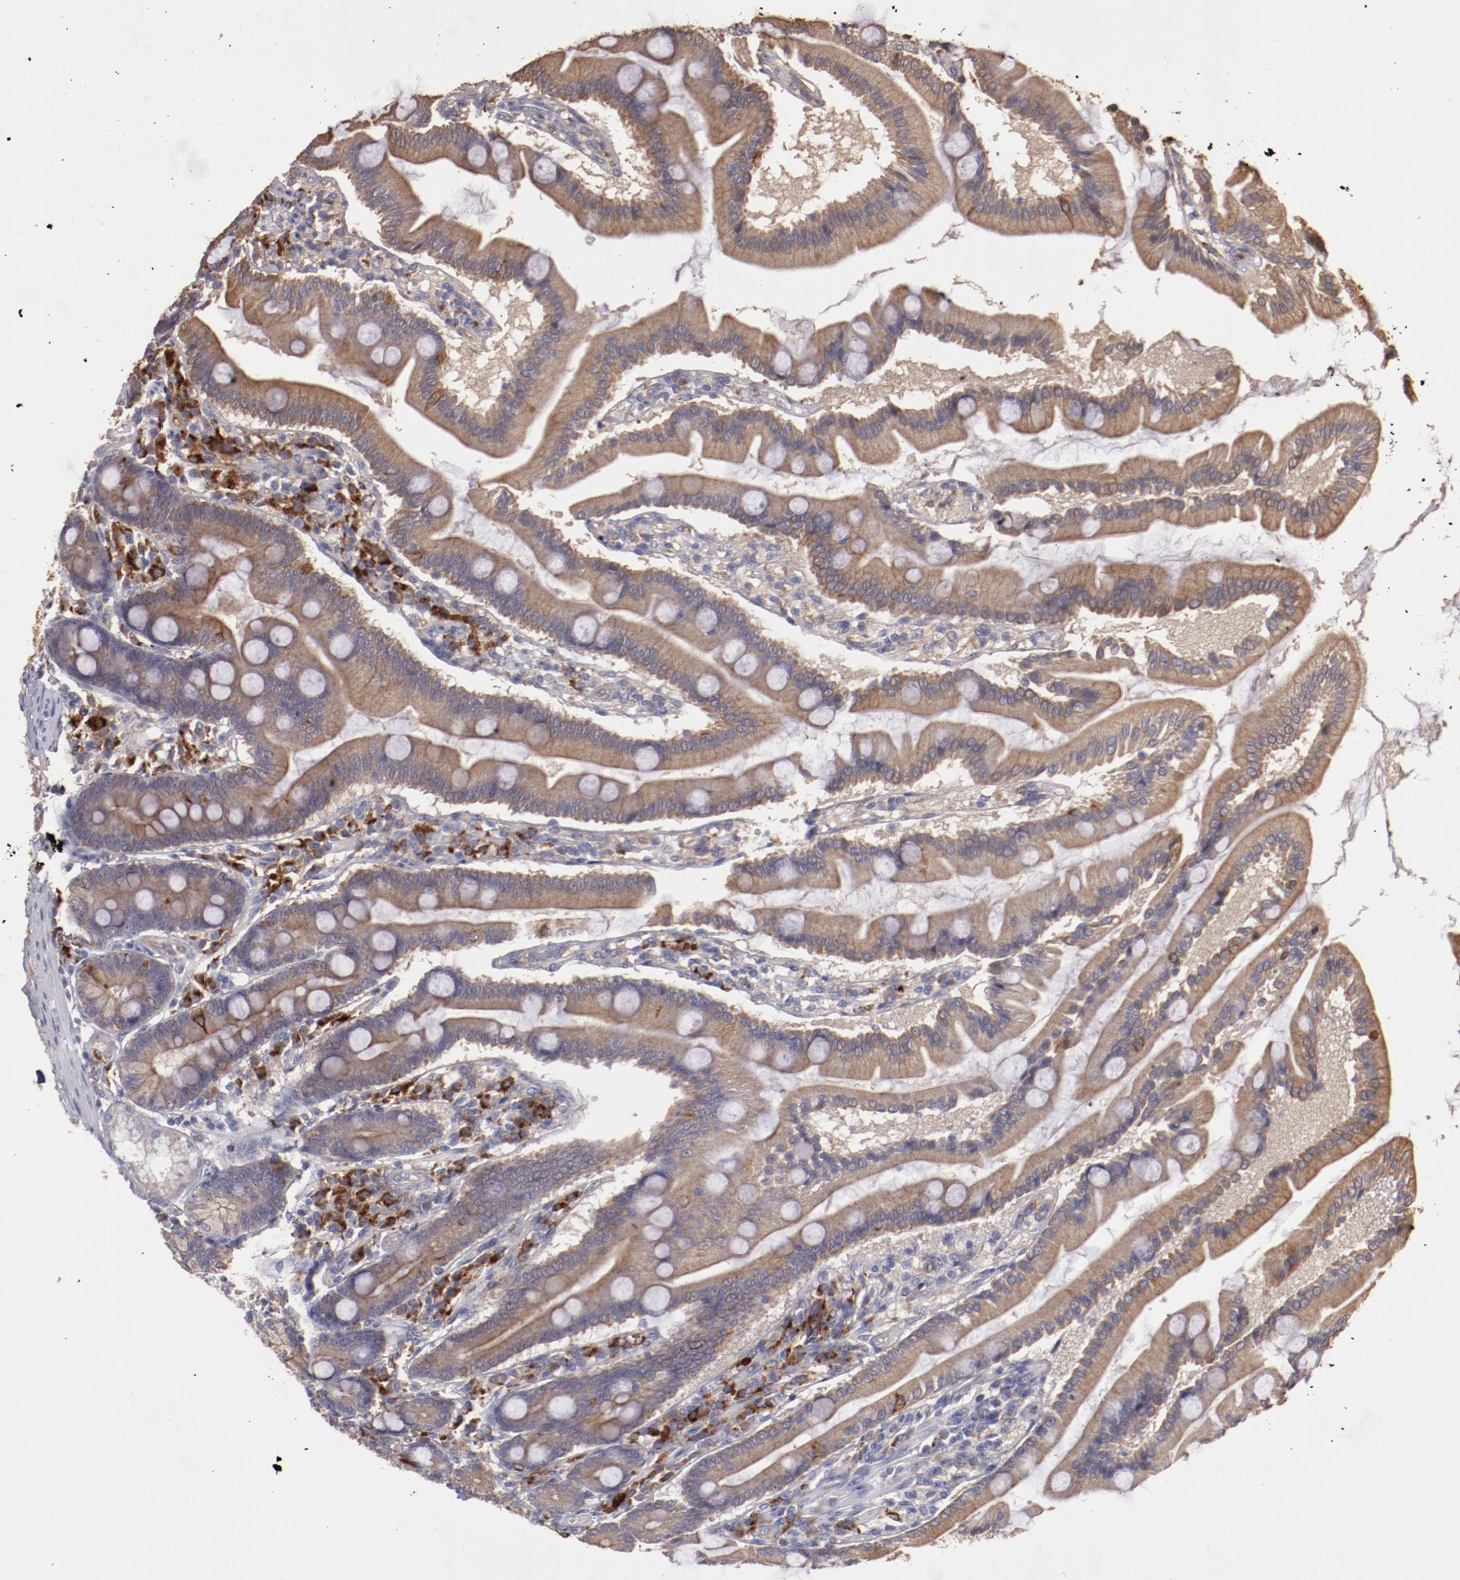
{"staining": {"intensity": "moderate", "quantity": ">75%", "location": "cytoplasmic/membranous"}, "tissue": "duodenum", "cell_type": "Glandular cells", "image_type": "normal", "snomed": [{"axis": "morphology", "description": "Normal tissue, NOS"}, {"axis": "topography", "description": "Duodenum"}], "caption": "High-magnification brightfield microscopy of unremarkable duodenum stained with DAB (brown) and counterstained with hematoxylin (blue). glandular cells exhibit moderate cytoplasmic/membranous expression is seen in approximately>75% of cells. The staining is performed using DAB brown chromogen to label protein expression. The nuclei are counter-stained blue using hematoxylin.", "gene": "SRRD", "patient": {"sex": "female", "age": 64}}